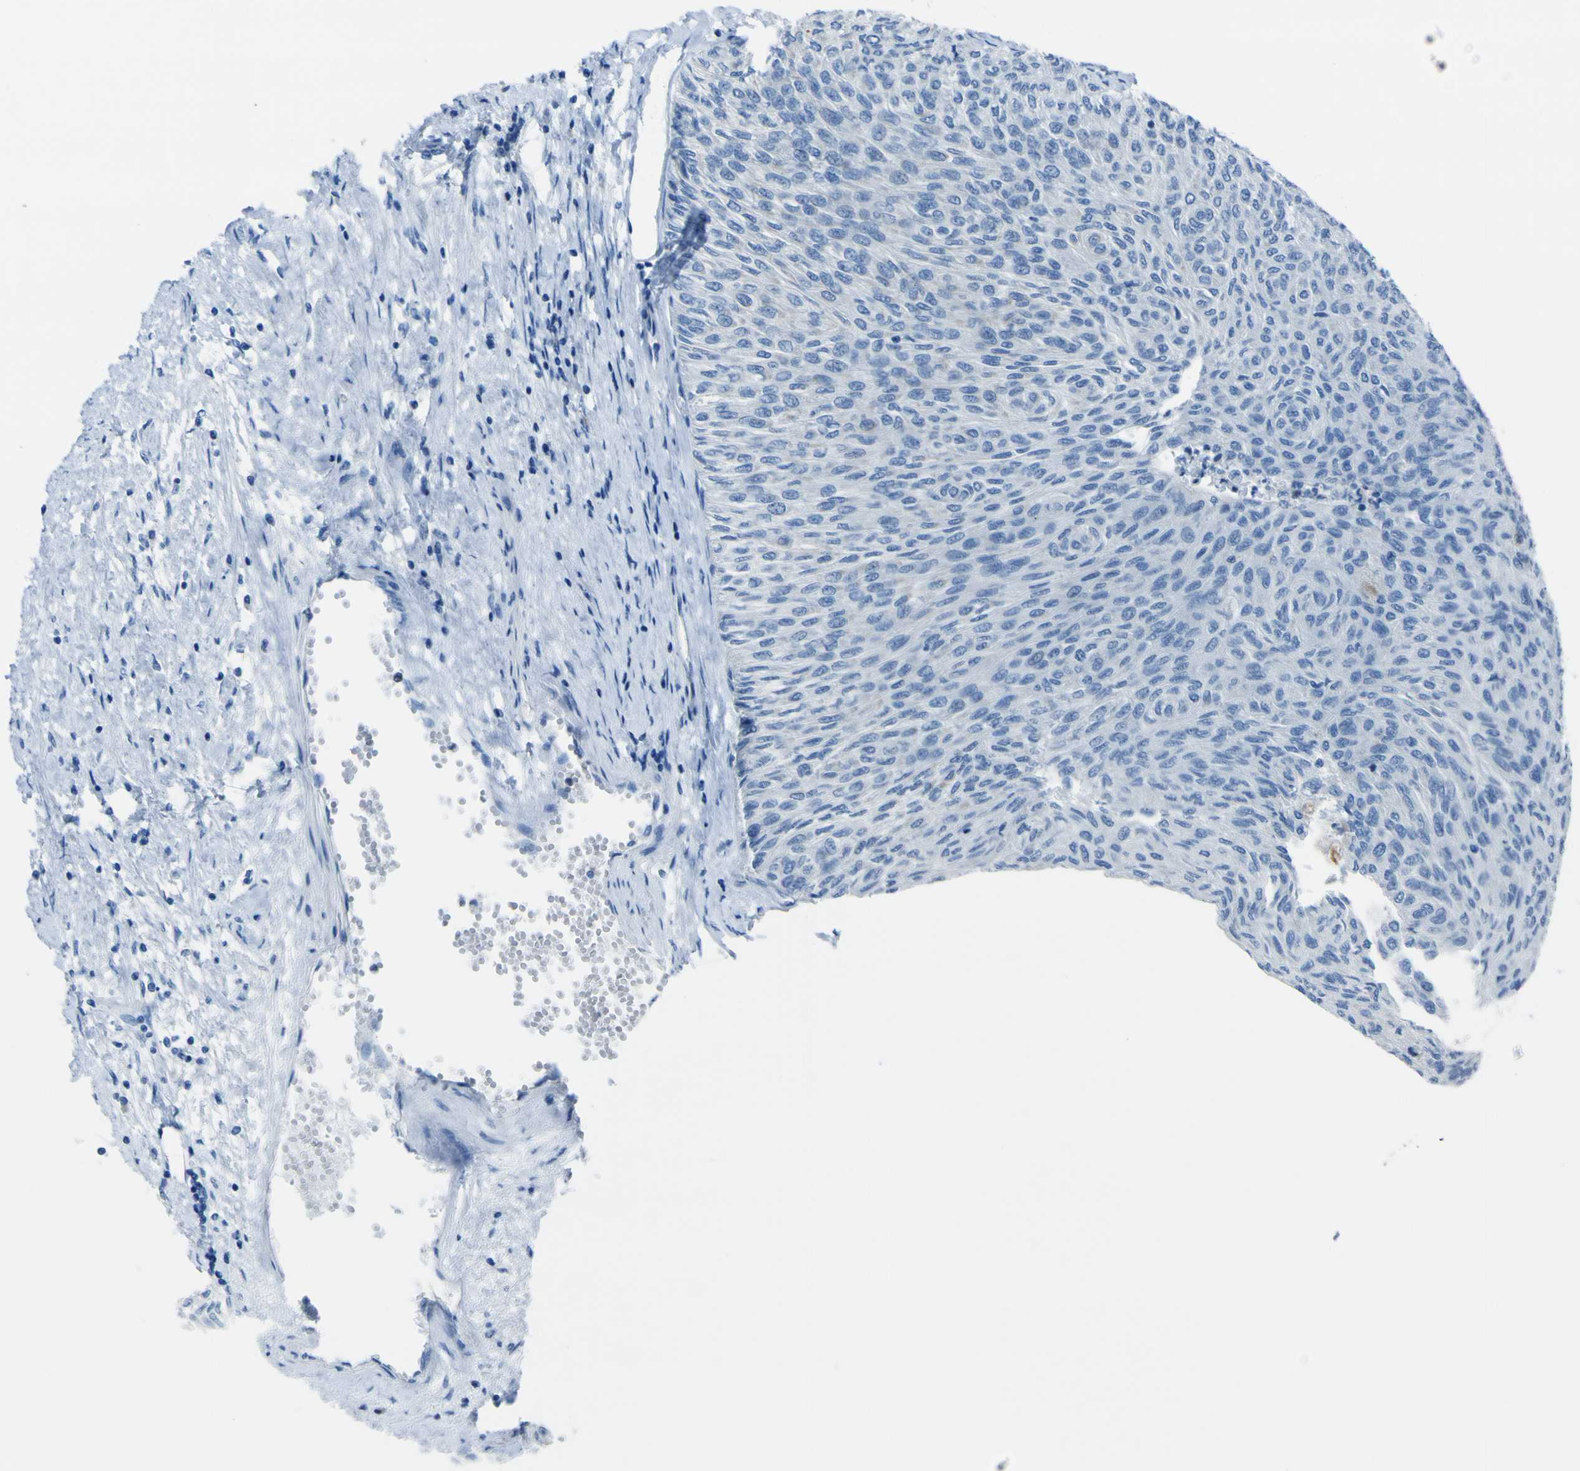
{"staining": {"intensity": "negative", "quantity": "none", "location": "none"}, "tissue": "urothelial cancer", "cell_type": "Tumor cells", "image_type": "cancer", "snomed": [{"axis": "morphology", "description": "Urothelial carcinoma, Low grade"}, {"axis": "topography", "description": "Urinary bladder"}], "caption": "Immunohistochemistry (IHC) image of neoplastic tissue: urothelial carcinoma (low-grade) stained with DAB (3,3'-diaminobenzidine) demonstrates no significant protein staining in tumor cells.", "gene": "ACSL1", "patient": {"sex": "male", "age": 78}}